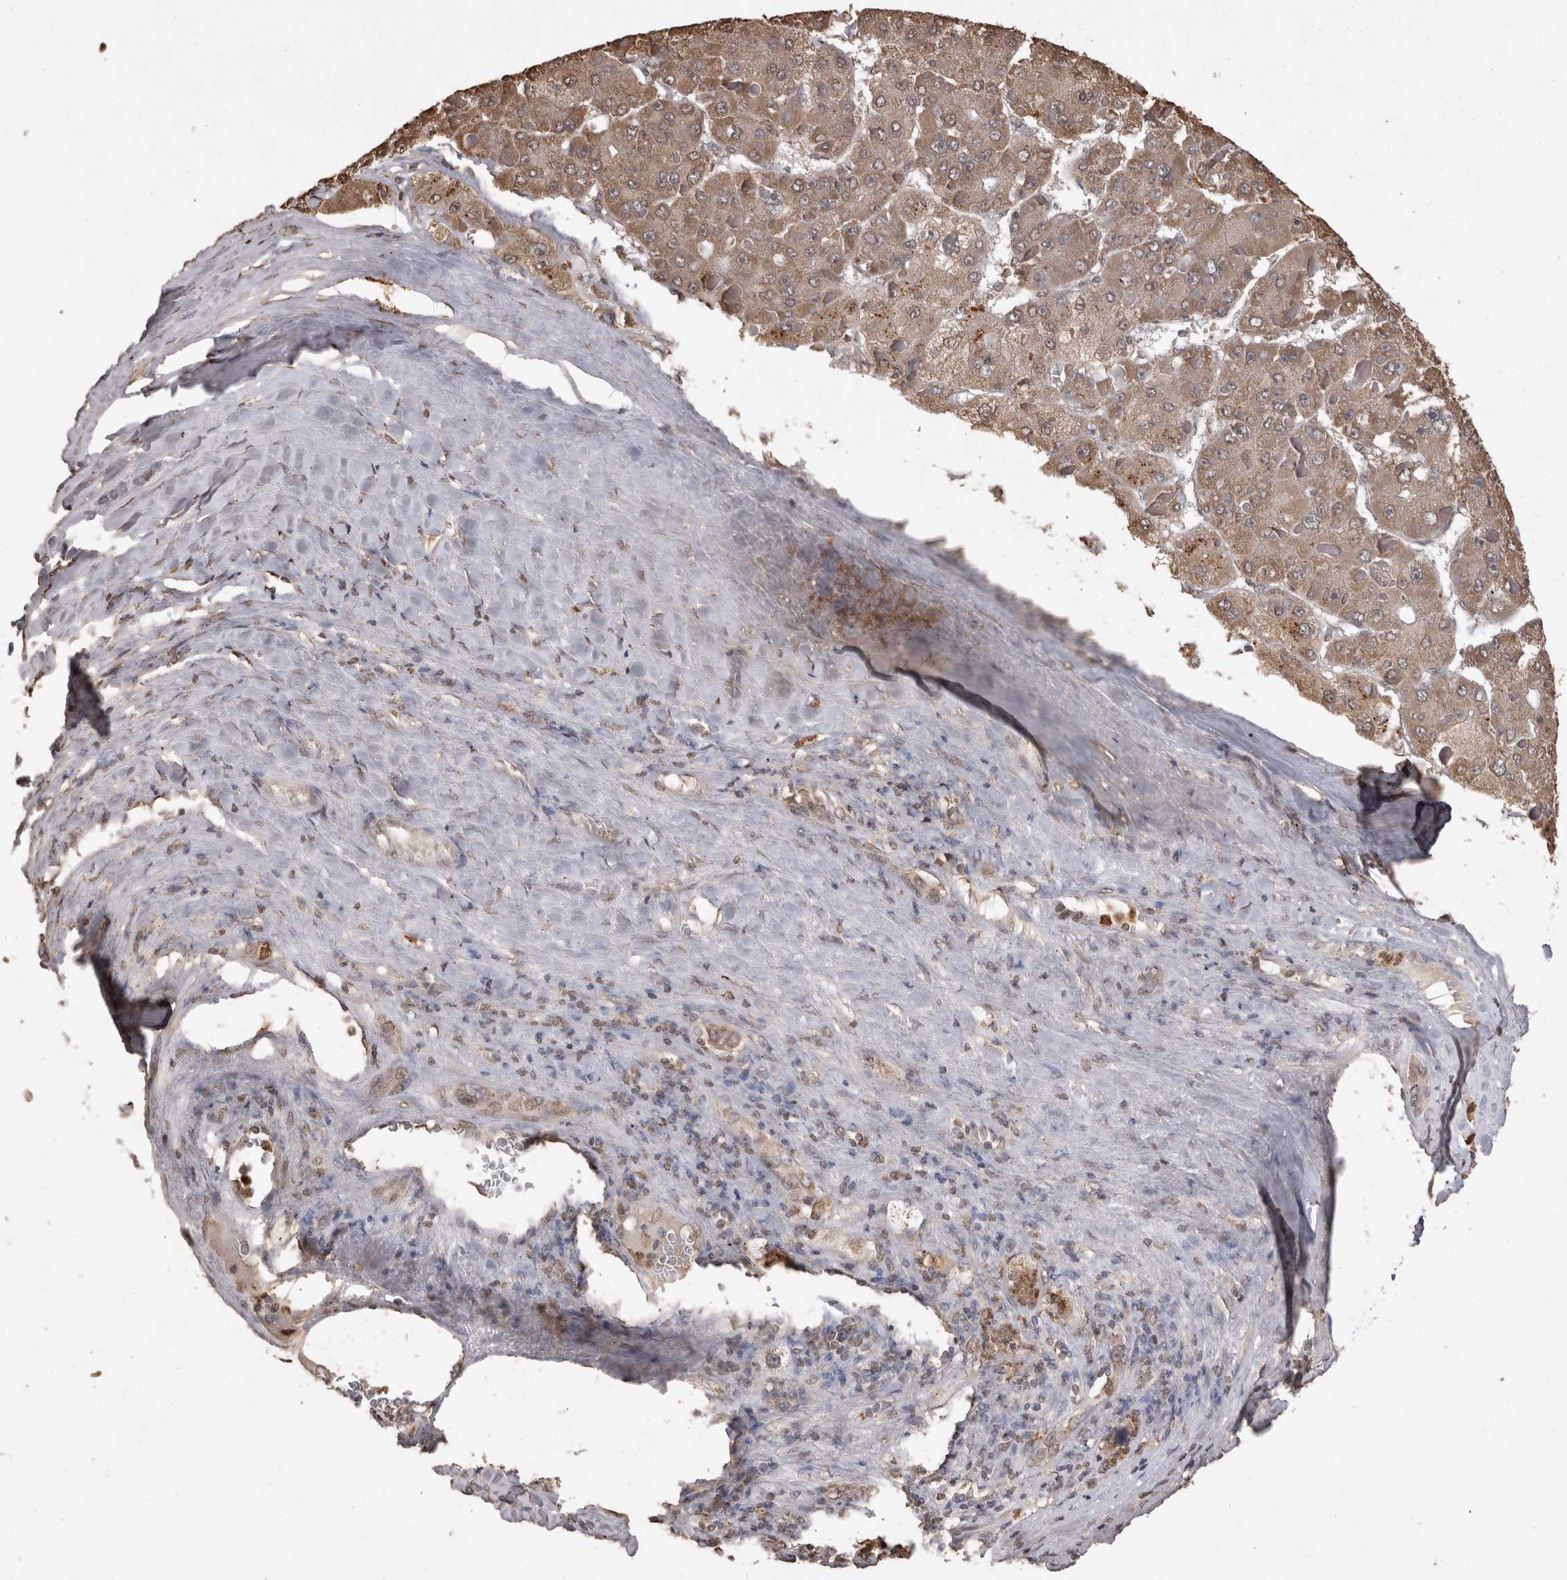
{"staining": {"intensity": "moderate", "quantity": ">75%", "location": "cytoplasmic/membranous"}, "tissue": "liver cancer", "cell_type": "Tumor cells", "image_type": "cancer", "snomed": [{"axis": "morphology", "description": "Carcinoma, Hepatocellular, NOS"}, {"axis": "topography", "description": "Liver"}], "caption": "Liver cancer (hepatocellular carcinoma) stained with a brown dye demonstrates moderate cytoplasmic/membranous positive expression in about >75% of tumor cells.", "gene": "SOCS5", "patient": {"sex": "female", "age": 73}}